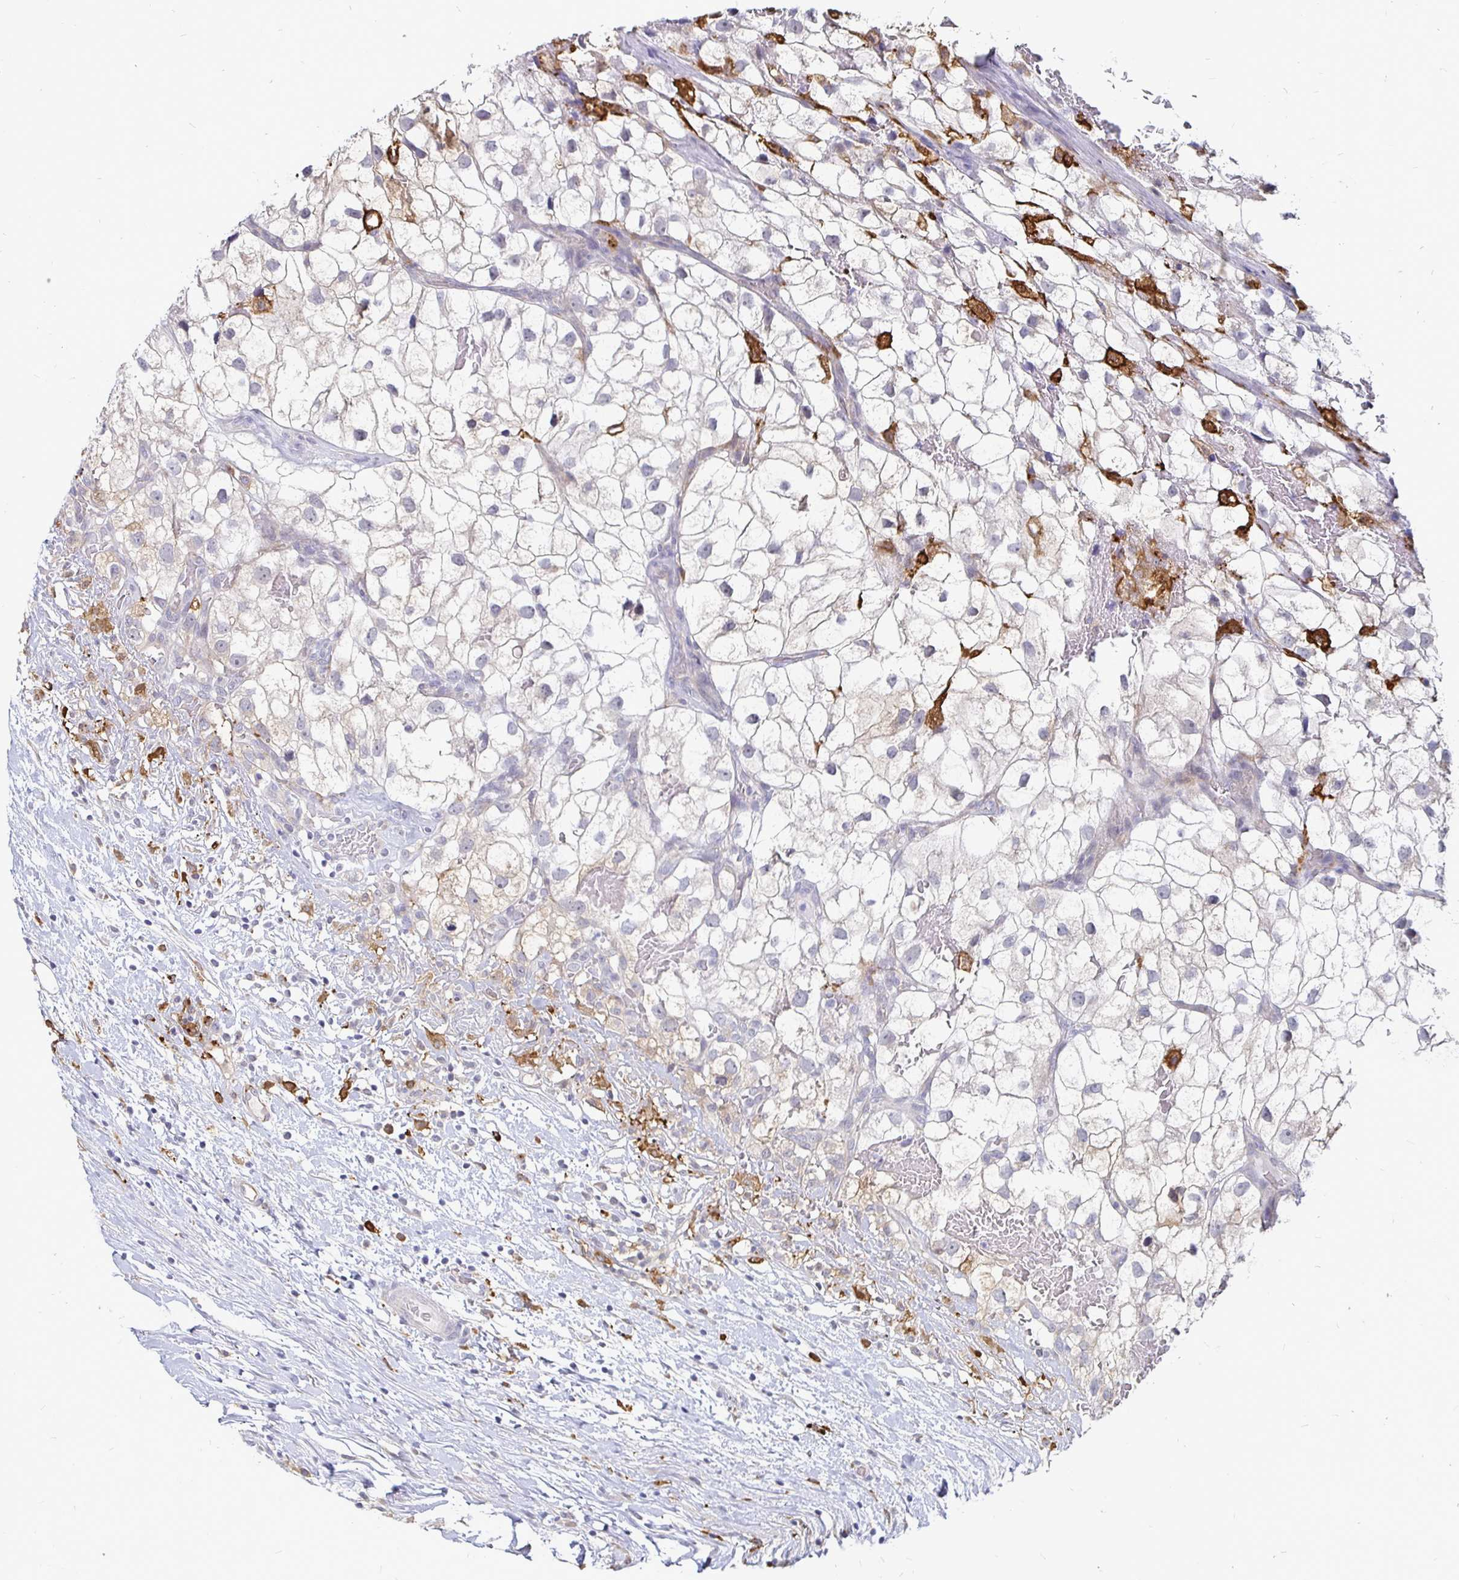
{"staining": {"intensity": "negative", "quantity": "none", "location": "none"}, "tissue": "renal cancer", "cell_type": "Tumor cells", "image_type": "cancer", "snomed": [{"axis": "morphology", "description": "Adenocarcinoma, NOS"}, {"axis": "topography", "description": "Kidney"}], "caption": "A photomicrograph of renal adenocarcinoma stained for a protein reveals no brown staining in tumor cells.", "gene": "CCDC85A", "patient": {"sex": "male", "age": 59}}